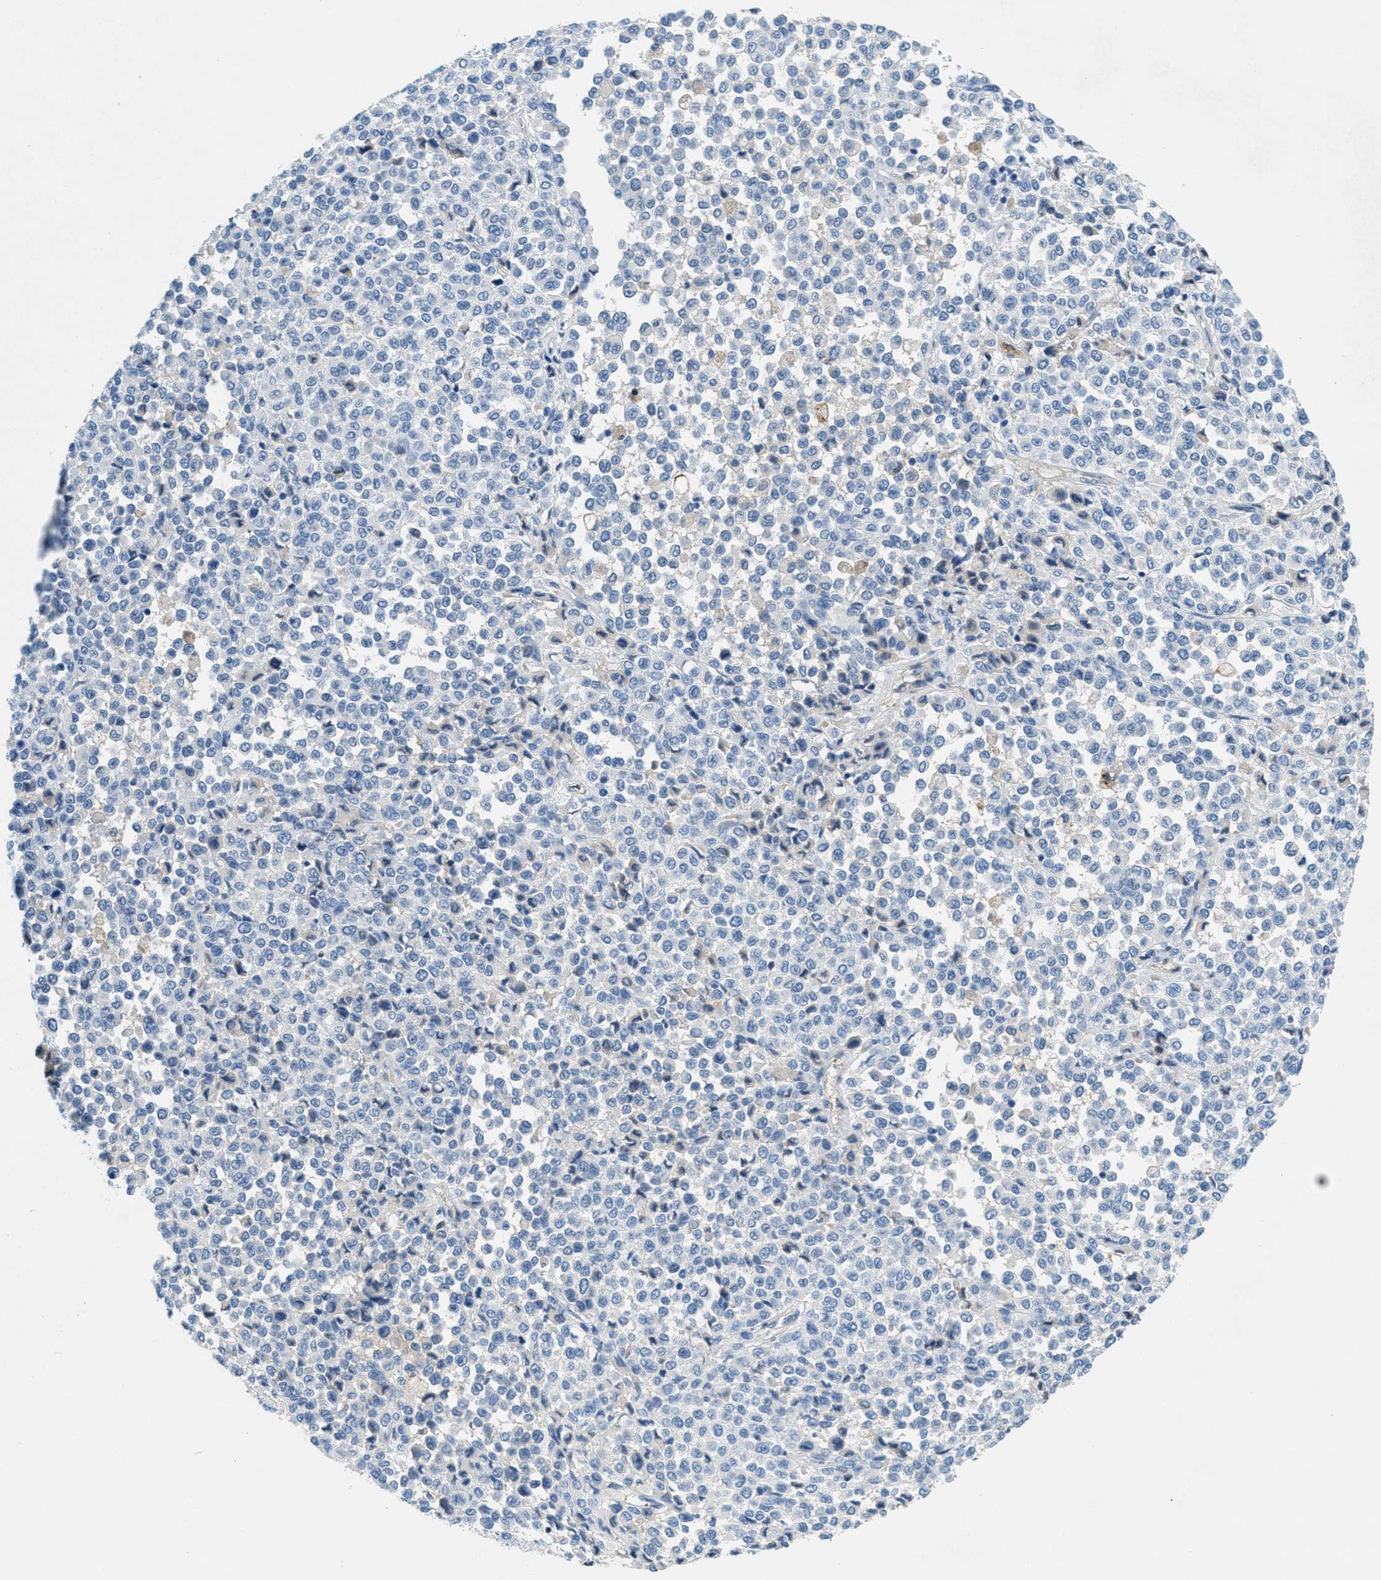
{"staining": {"intensity": "negative", "quantity": "none", "location": "none"}, "tissue": "melanoma", "cell_type": "Tumor cells", "image_type": "cancer", "snomed": [{"axis": "morphology", "description": "Malignant melanoma, Metastatic site"}, {"axis": "topography", "description": "Pancreas"}], "caption": "Image shows no protein expression in tumor cells of malignant melanoma (metastatic site) tissue.", "gene": "A2M", "patient": {"sex": "female", "age": 30}}